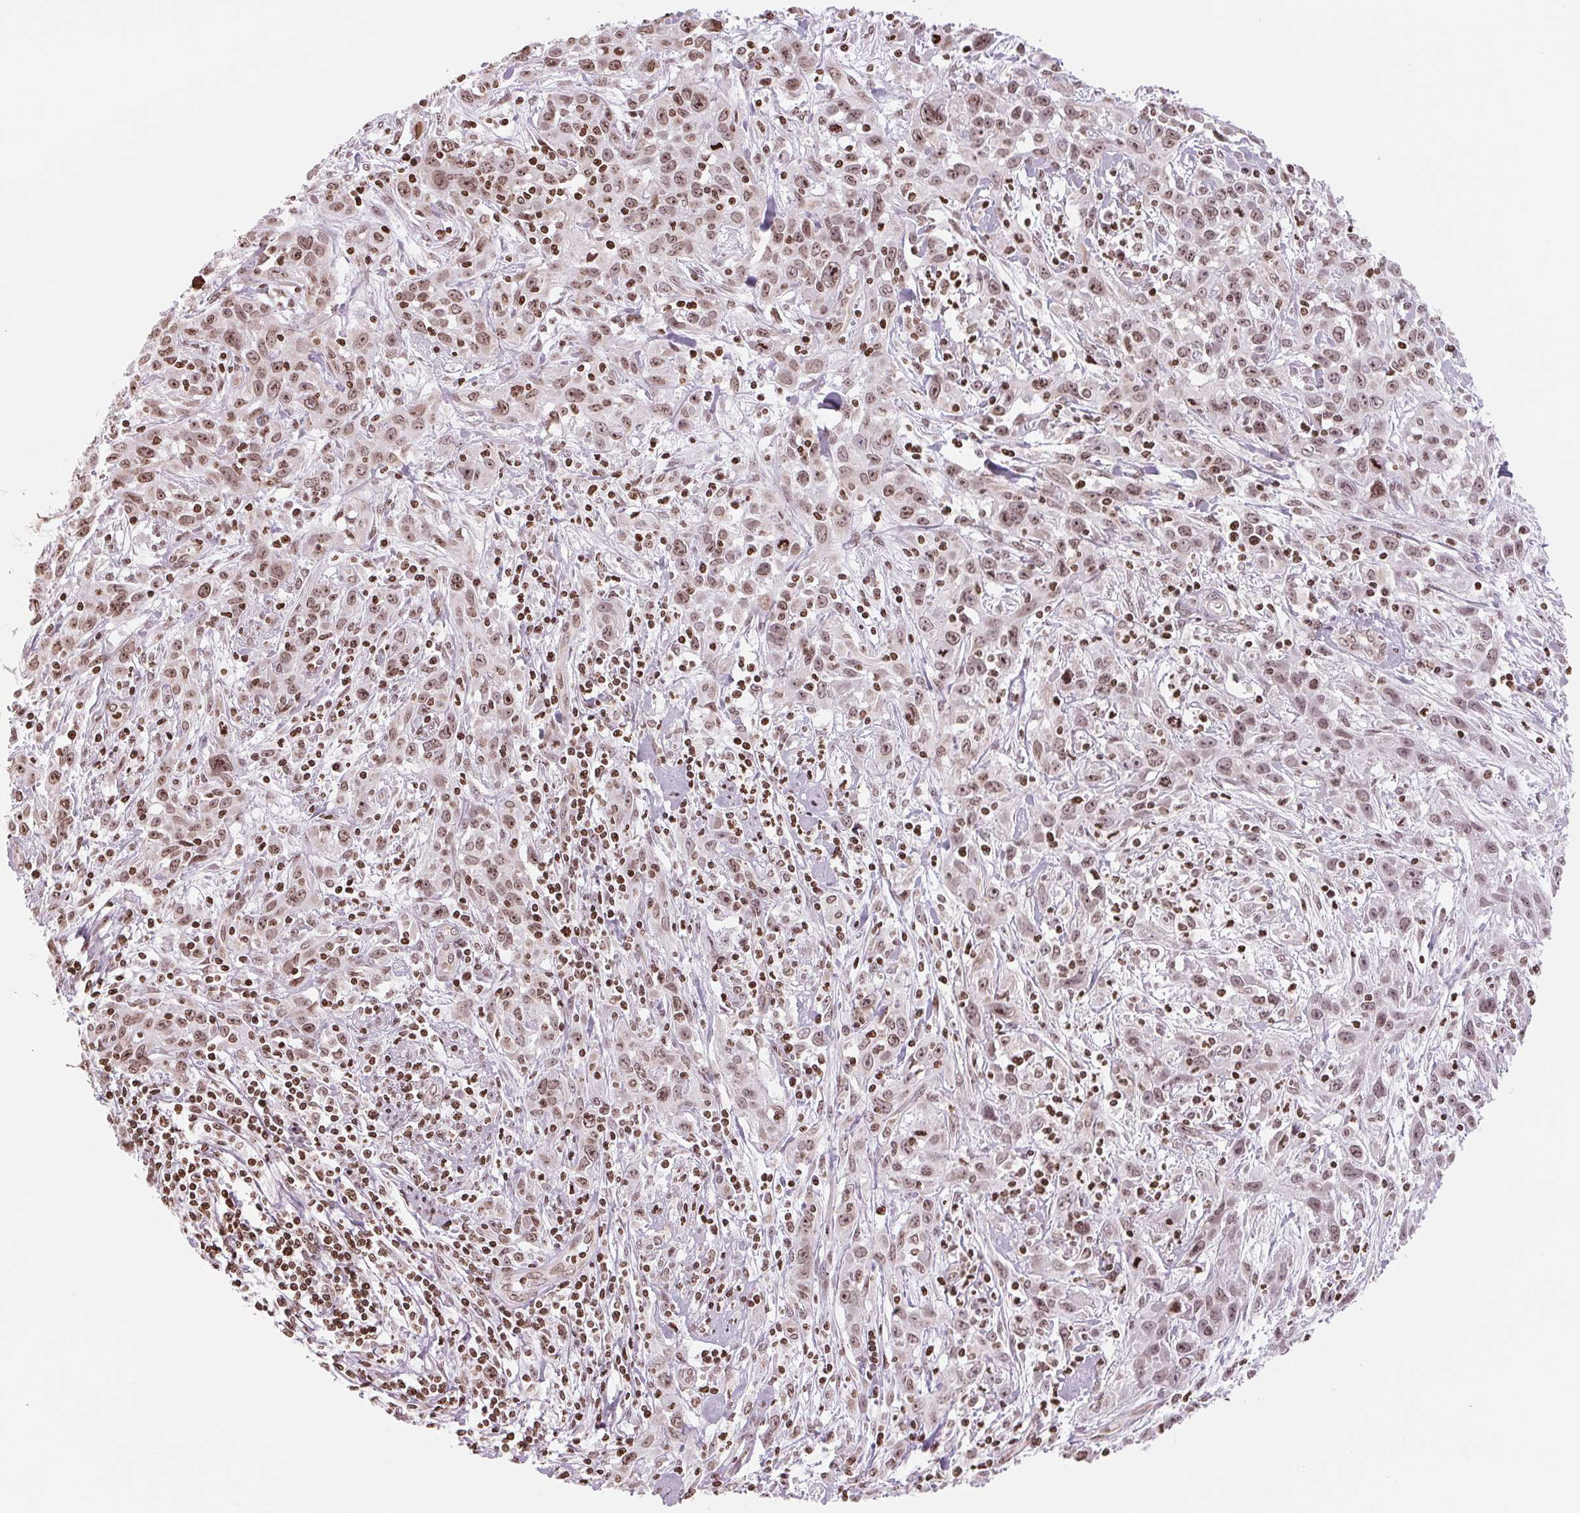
{"staining": {"intensity": "weak", "quantity": ">75%", "location": "nuclear"}, "tissue": "cervical cancer", "cell_type": "Tumor cells", "image_type": "cancer", "snomed": [{"axis": "morphology", "description": "Squamous cell carcinoma, NOS"}, {"axis": "topography", "description": "Cervix"}], "caption": "Immunohistochemical staining of human cervical squamous cell carcinoma reveals low levels of weak nuclear positivity in approximately >75% of tumor cells.", "gene": "SMIM12", "patient": {"sex": "female", "age": 38}}